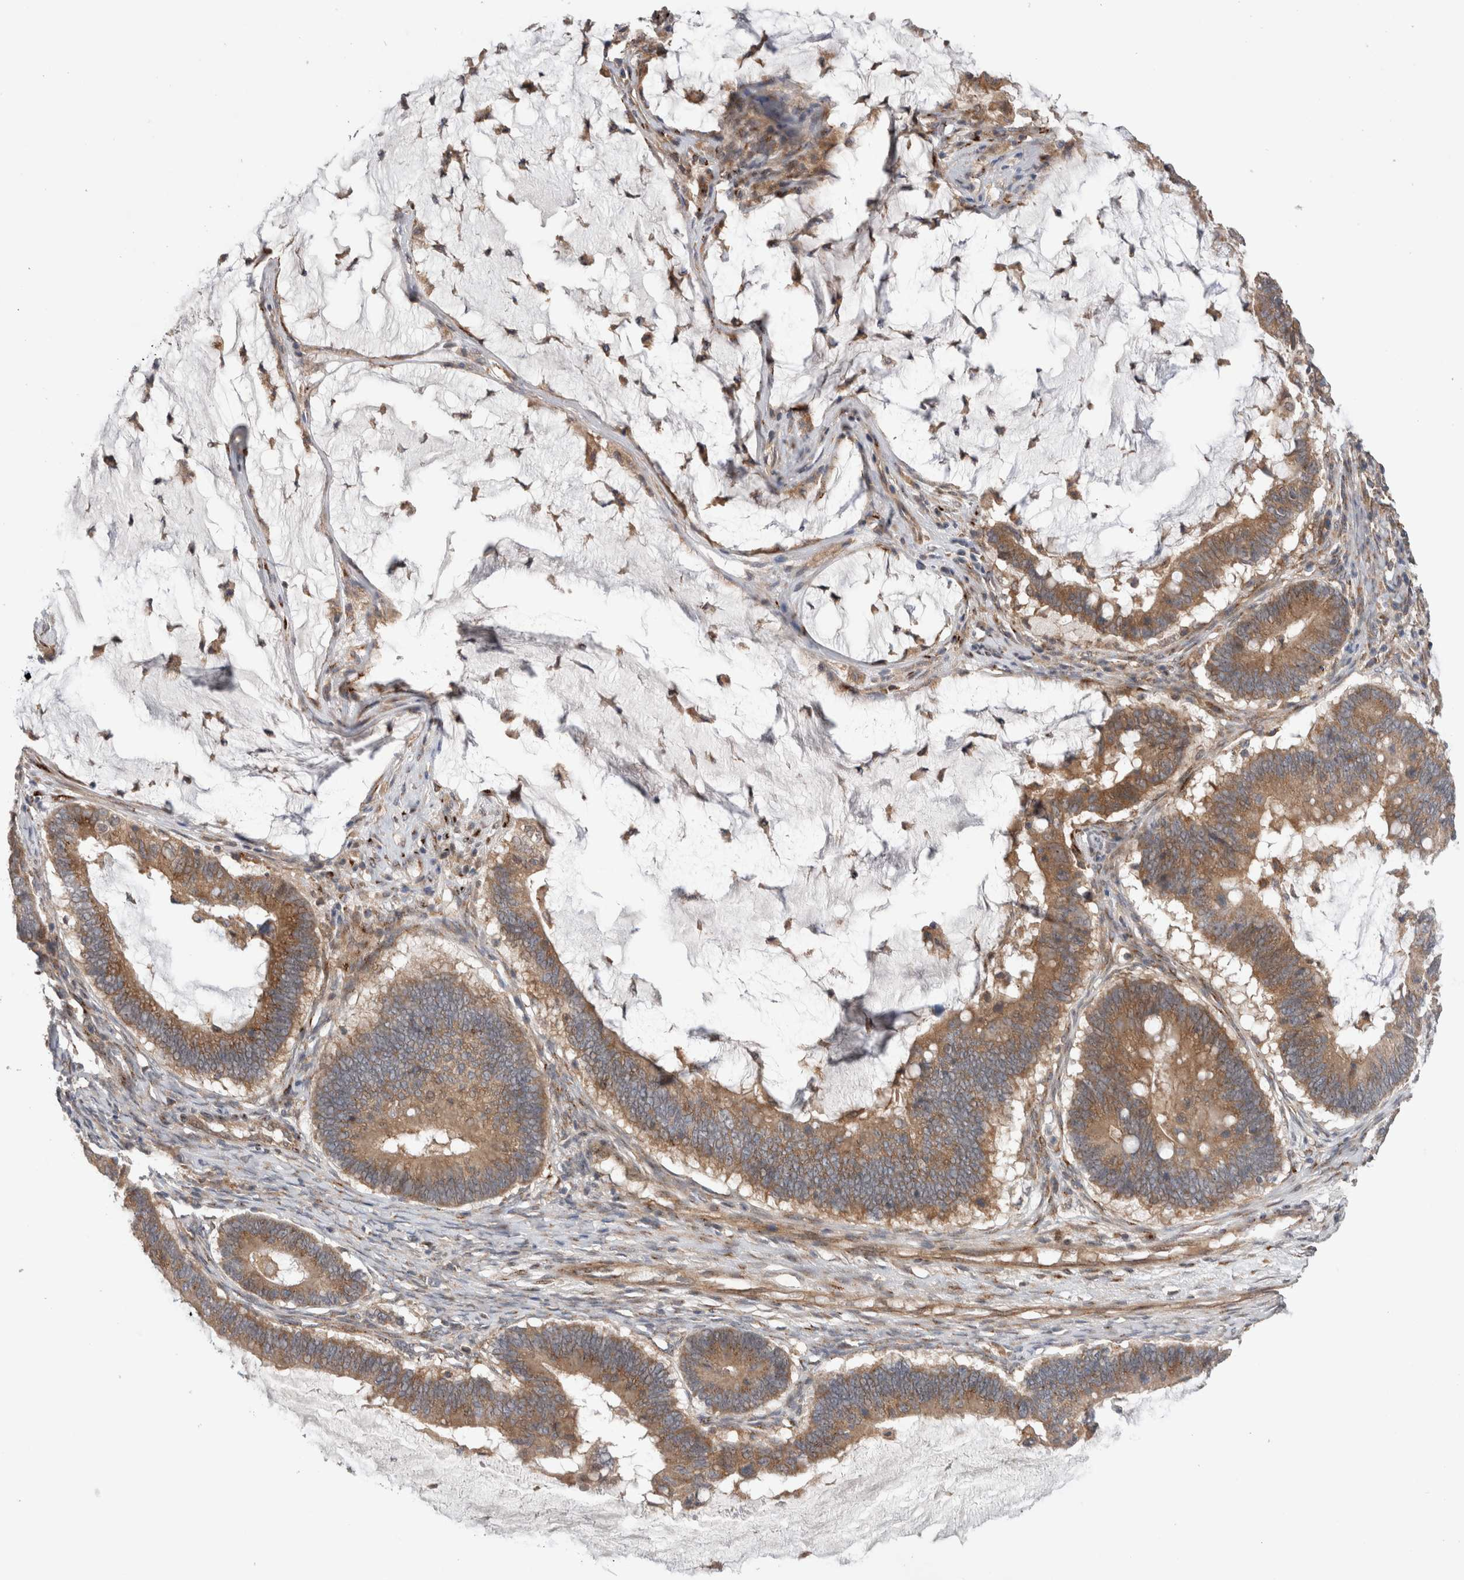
{"staining": {"intensity": "moderate", "quantity": "25%-75%", "location": "cytoplasmic/membranous"}, "tissue": "ovarian cancer", "cell_type": "Tumor cells", "image_type": "cancer", "snomed": [{"axis": "morphology", "description": "Cystadenocarcinoma, mucinous, NOS"}, {"axis": "topography", "description": "Ovary"}], "caption": "There is medium levels of moderate cytoplasmic/membranous staining in tumor cells of ovarian mucinous cystadenocarcinoma, as demonstrated by immunohistochemical staining (brown color).", "gene": "TRIM5", "patient": {"sex": "female", "age": 61}}